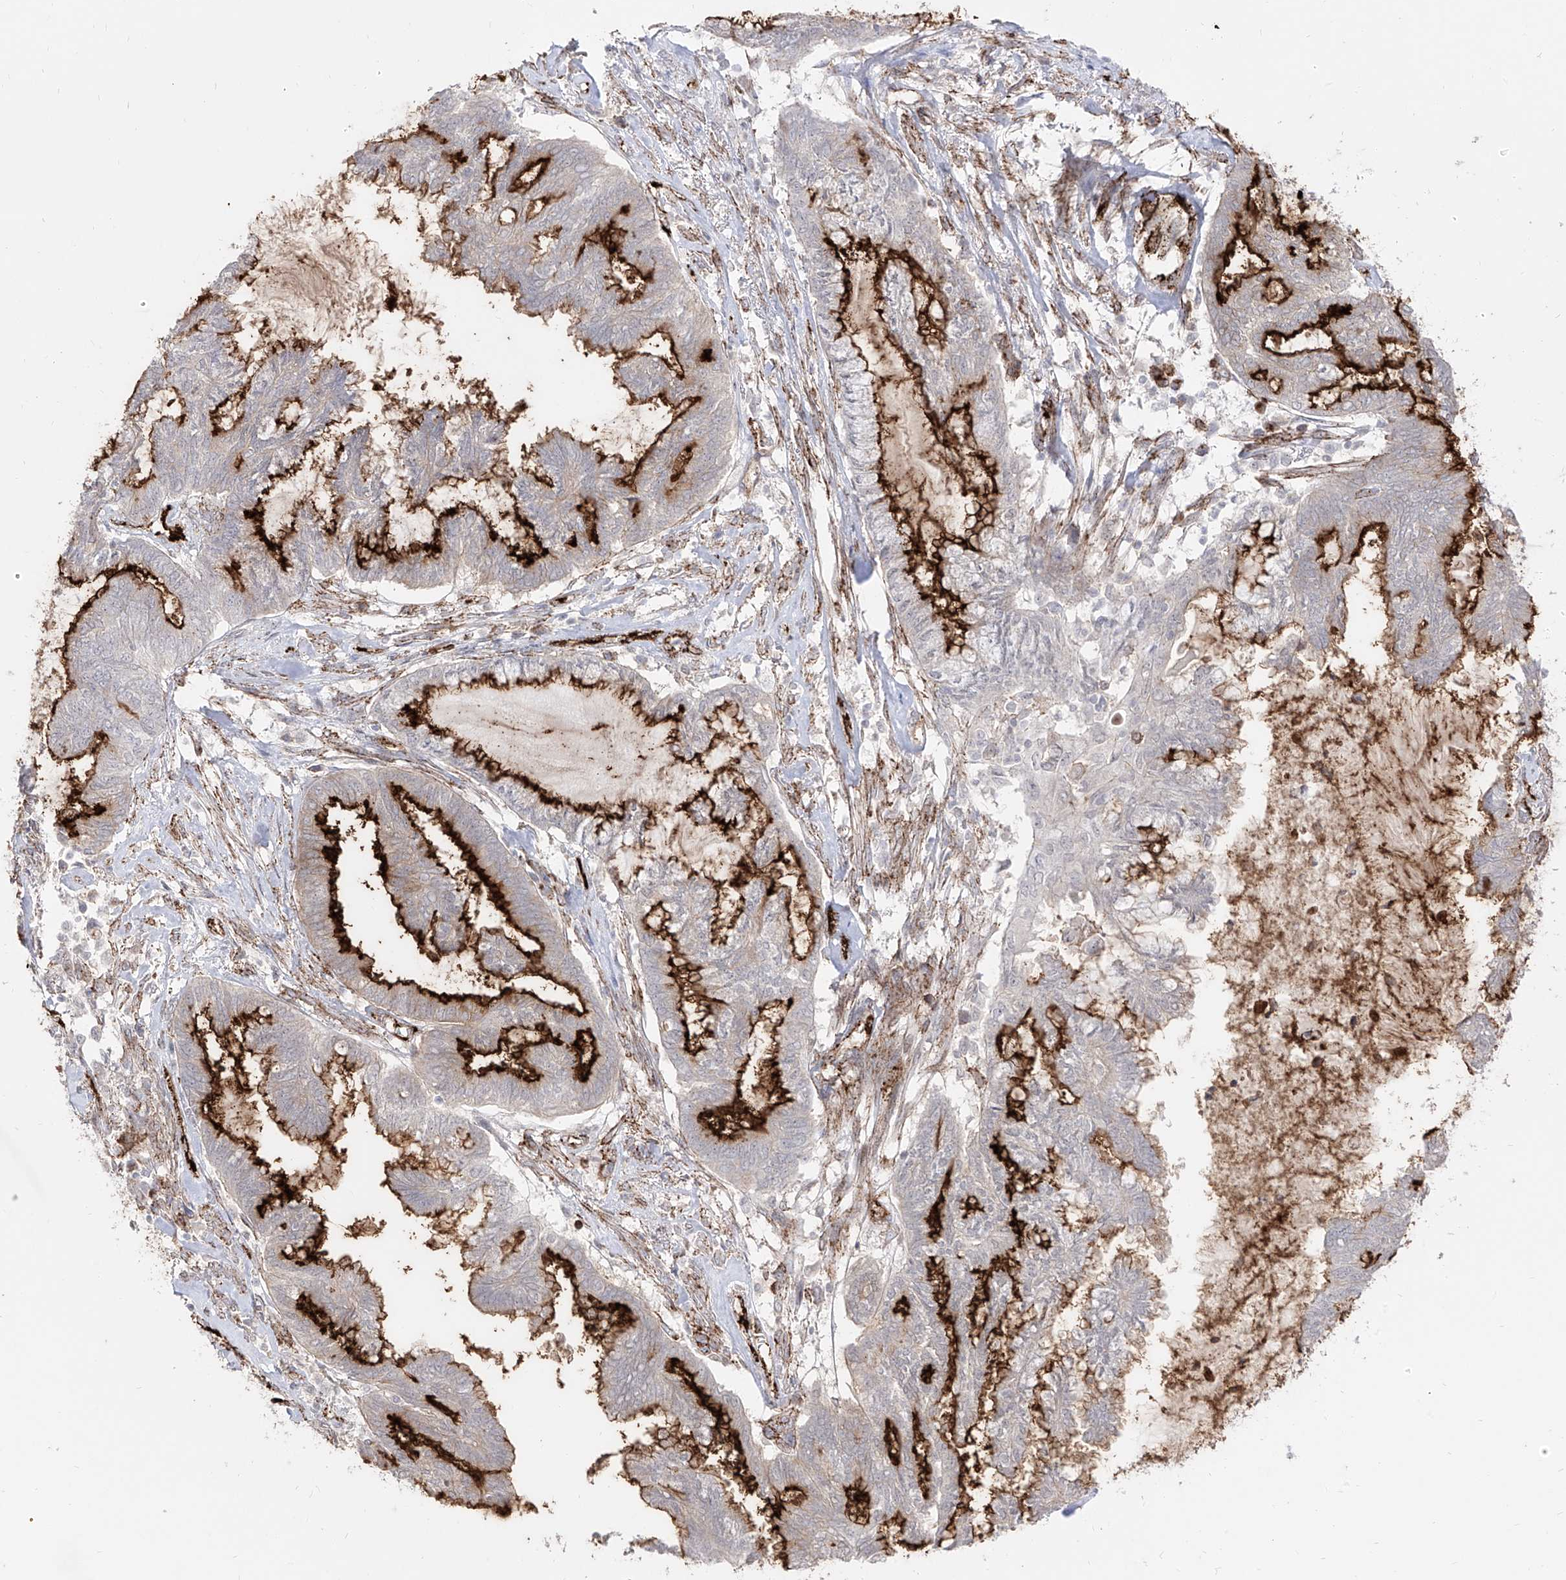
{"staining": {"intensity": "strong", "quantity": "25%-75%", "location": "cytoplasmic/membranous"}, "tissue": "endometrial cancer", "cell_type": "Tumor cells", "image_type": "cancer", "snomed": [{"axis": "morphology", "description": "Adenocarcinoma, NOS"}, {"axis": "topography", "description": "Endometrium"}], "caption": "Human adenocarcinoma (endometrial) stained for a protein (brown) exhibits strong cytoplasmic/membranous positive expression in approximately 25%-75% of tumor cells.", "gene": "ZGRF1", "patient": {"sex": "female", "age": 86}}